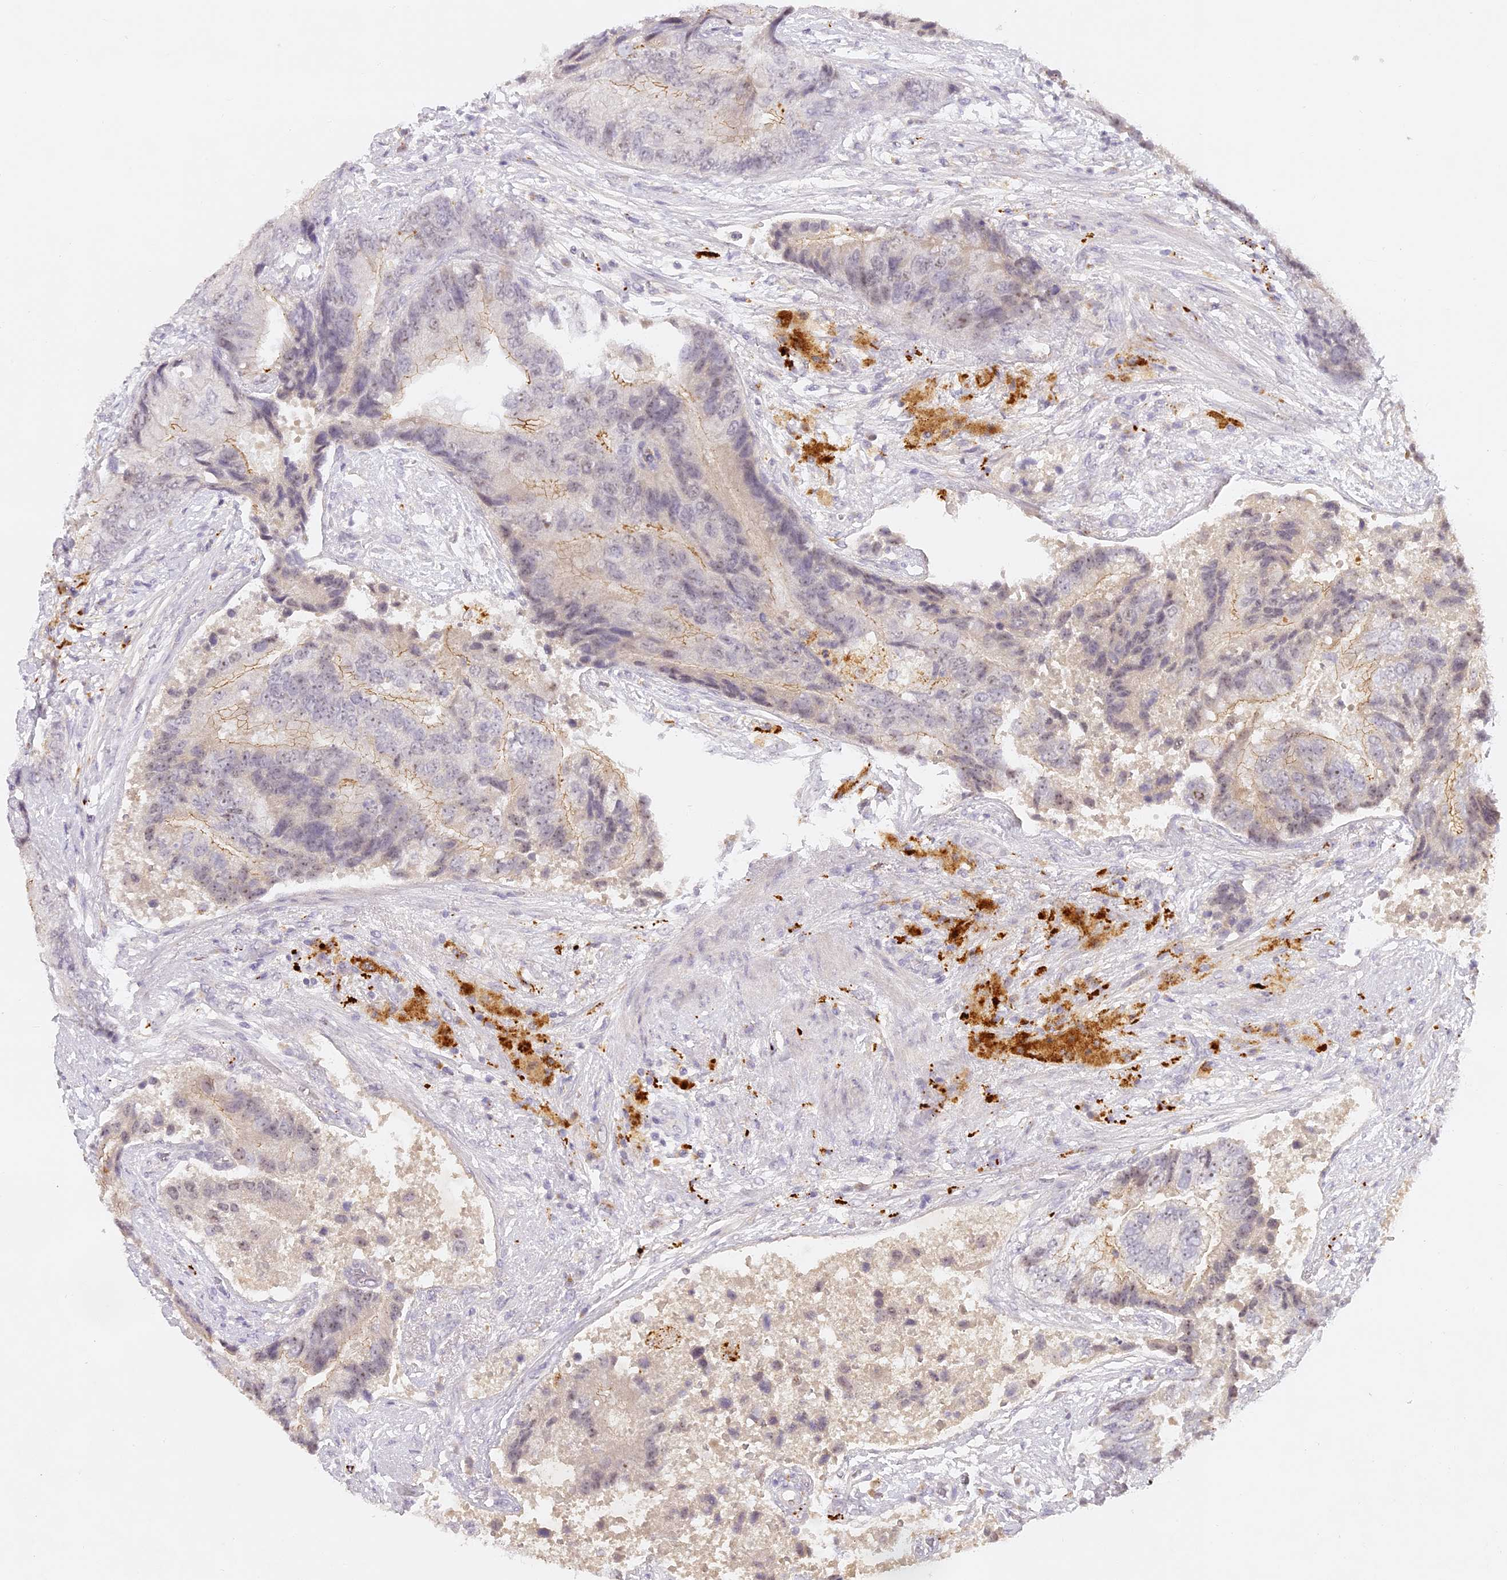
{"staining": {"intensity": "weak", "quantity": "25%-75%", "location": "cytoplasmic/membranous"}, "tissue": "prostate cancer", "cell_type": "Tumor cells", "image_type": "cancer", "snomed": [{"axis": "morphology", "description": "Adenocarcinoma, High grade"}, {"axis": "topography", "description": "Prostate"}], "caption": "Immunohistochemistry (IHC) (DAB (3,3'-diaminobenzidine)) staining of human prostate cancer (high-grade adenocarcinoma) exhibits weak cytoplasmic/membranous protein positivity in approximately 25%-75% of tumor cells. The staining was performed using DAB (3,3'-diaminobenzidine) to visualize the protein expression in brown, while the nuclei were stained in blue with hematoxylin (Magnification: 20x).", "gene": "ELL3", "patient": {"sex": "male", "age": 70}}